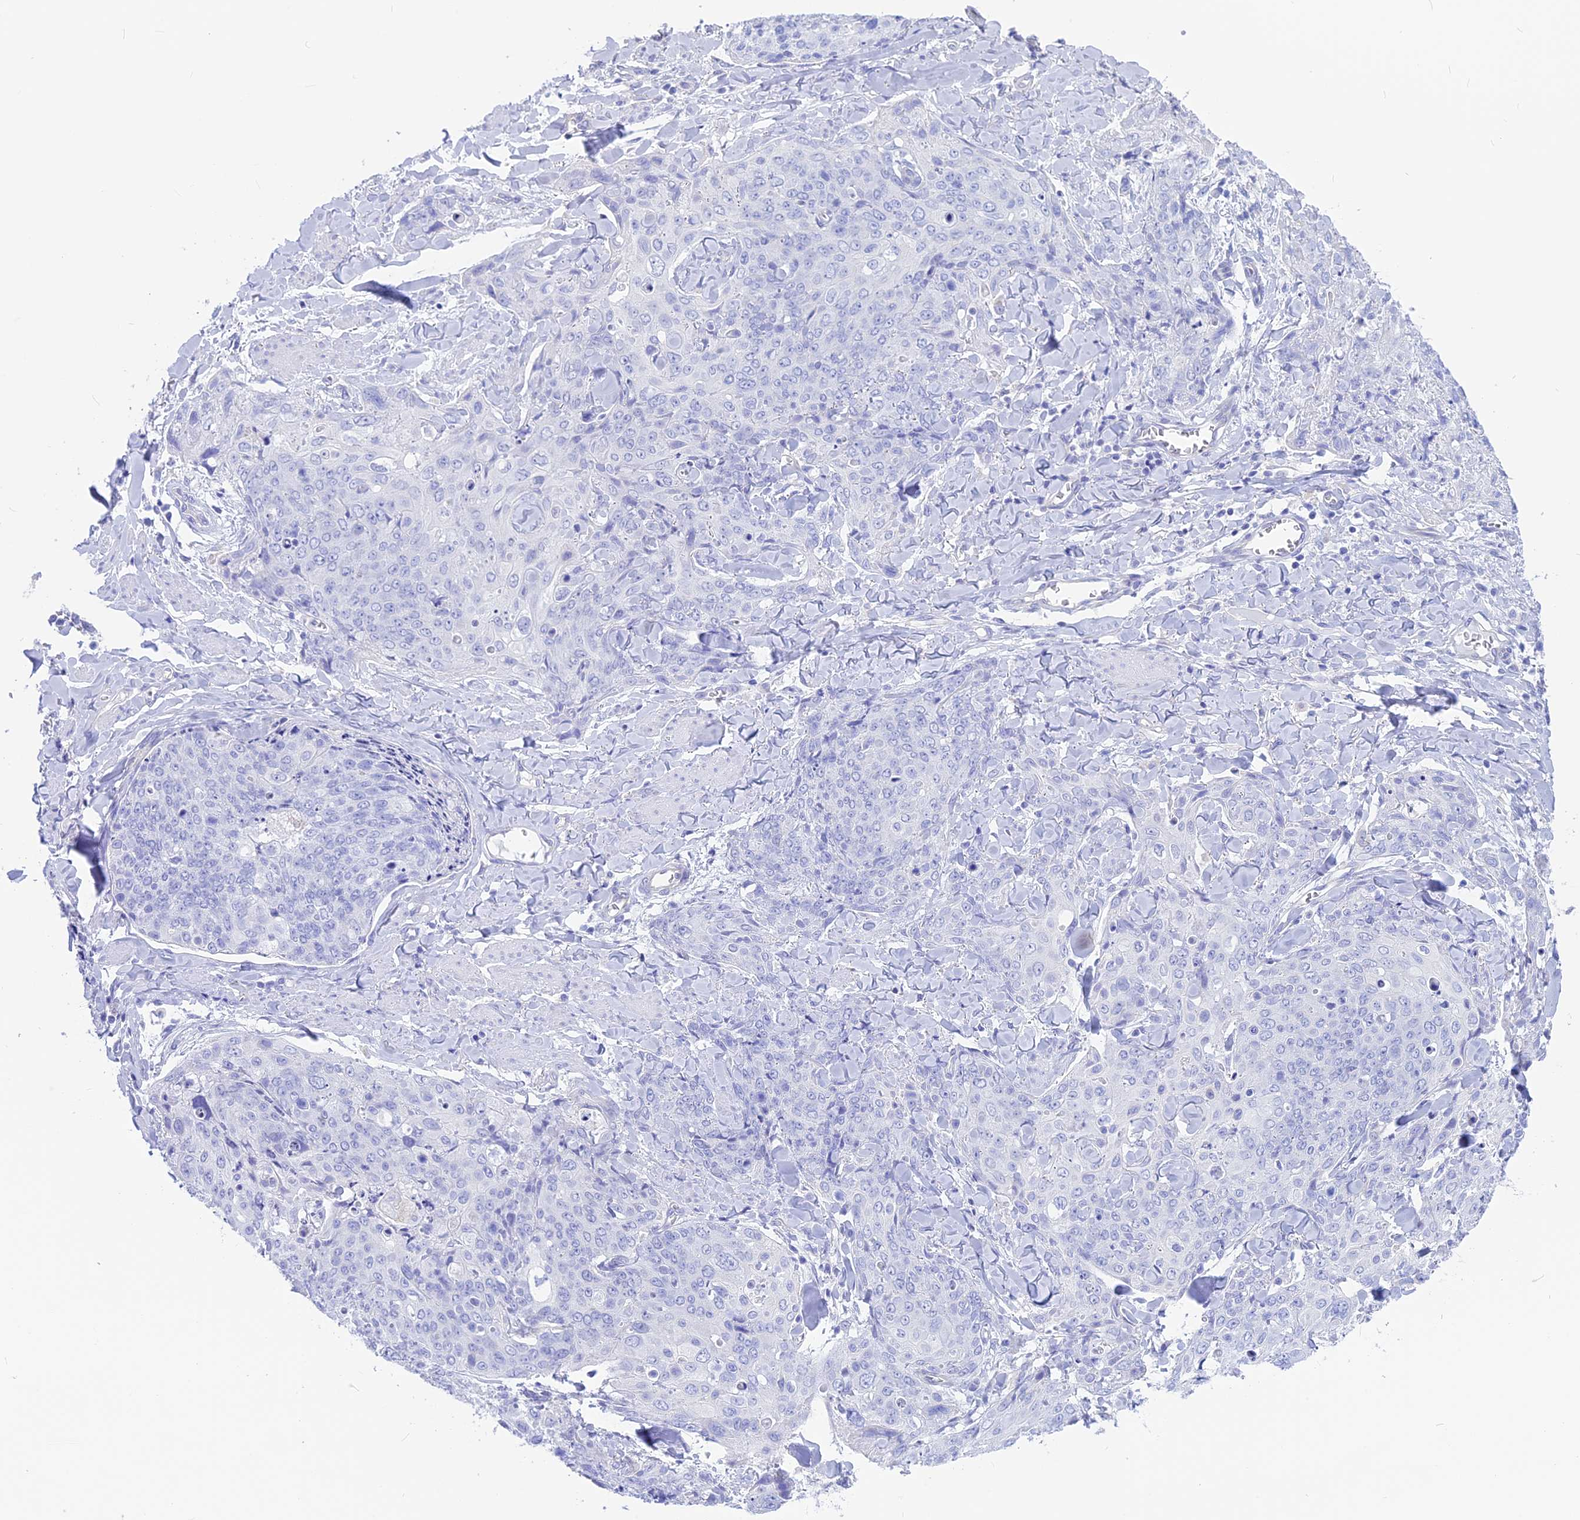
{"staining": {"intensity": "negative", "quantity": "none", "location": "none"}, "tissue": "skin cancer", "cell_type": "Tumor cells", "image_type": "cancer", "snomed": [{"axis": "morphology", "description": "Squamous cell carcinoma, NOS"}, {"axis": "topography", "description": "Skin"}, {"axis": "topography", "description": "Vulva"}], "caption": "The photomicrograph demonstrates no significant positivity in tumor cells of skin cancer.", "gene": "GNGT2", "patient": {"sex": "female", "age": 85}}